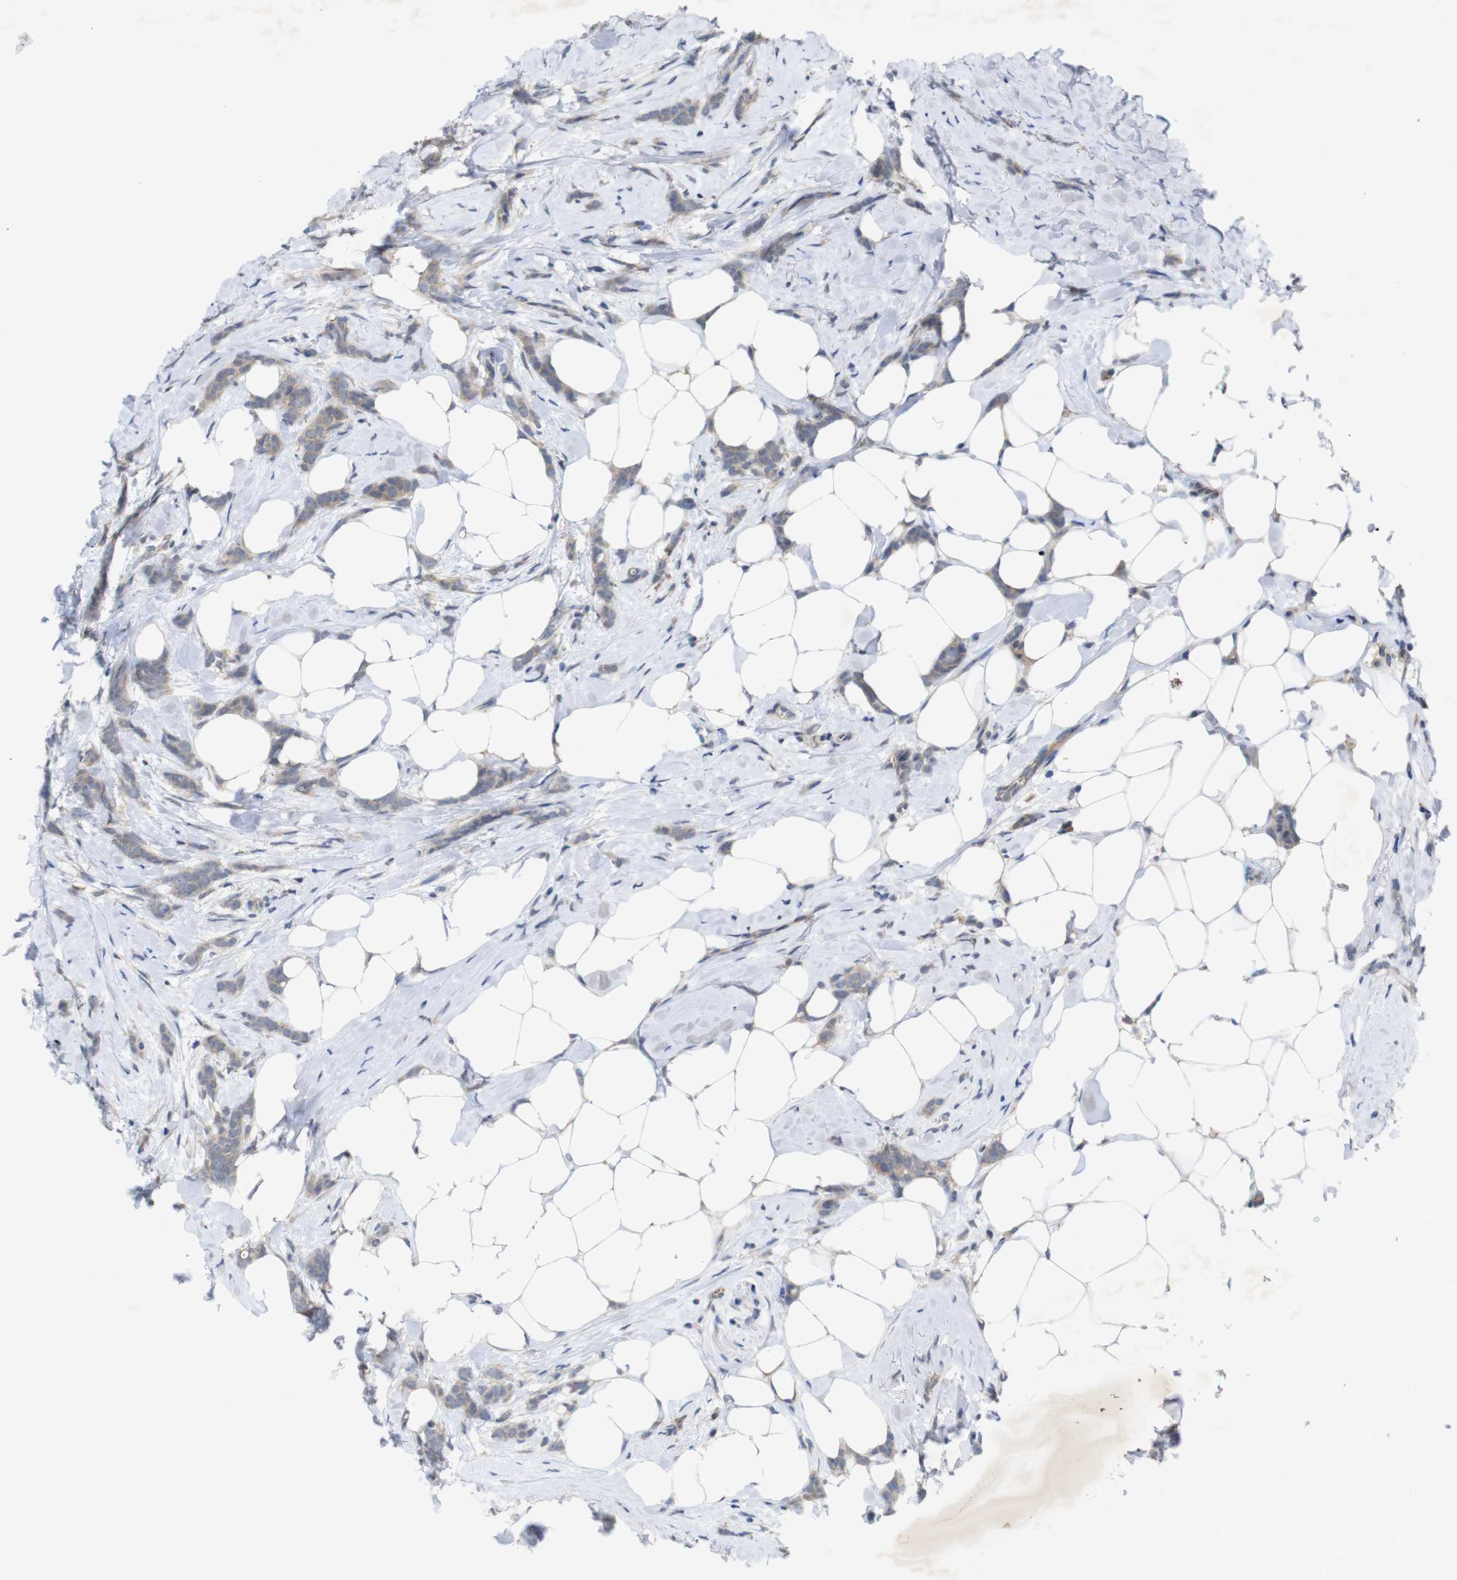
{"staining": {"intensity": "weak", "quantity": ">75%", "location": "cytoplasmic/membranous"}, "tissue": "breast cancer", "cell_type": "Tumor cells", "image_type": "cancer", "snomed": [{"axis": "morphology", "description": "Lobular carcinoma, in situ"}, {"axis": "morphology", "description": "Lobular carcinoma"}, {"axis": "topography", "description": "Breast"}], "caption": "Protein expression analysis of lobular carcinoma (breast) exhibits weak cytoplasmic/membranous positivity in about >75% of tumor cells. (Stains: DAB (3,3'-diaminobenzidine) in brown, nuclei in blue, Microscopy: brightfield microscopy at high magnification).", "gene": "BCAR3", "patient": {"sex": "female", "age": 41}}